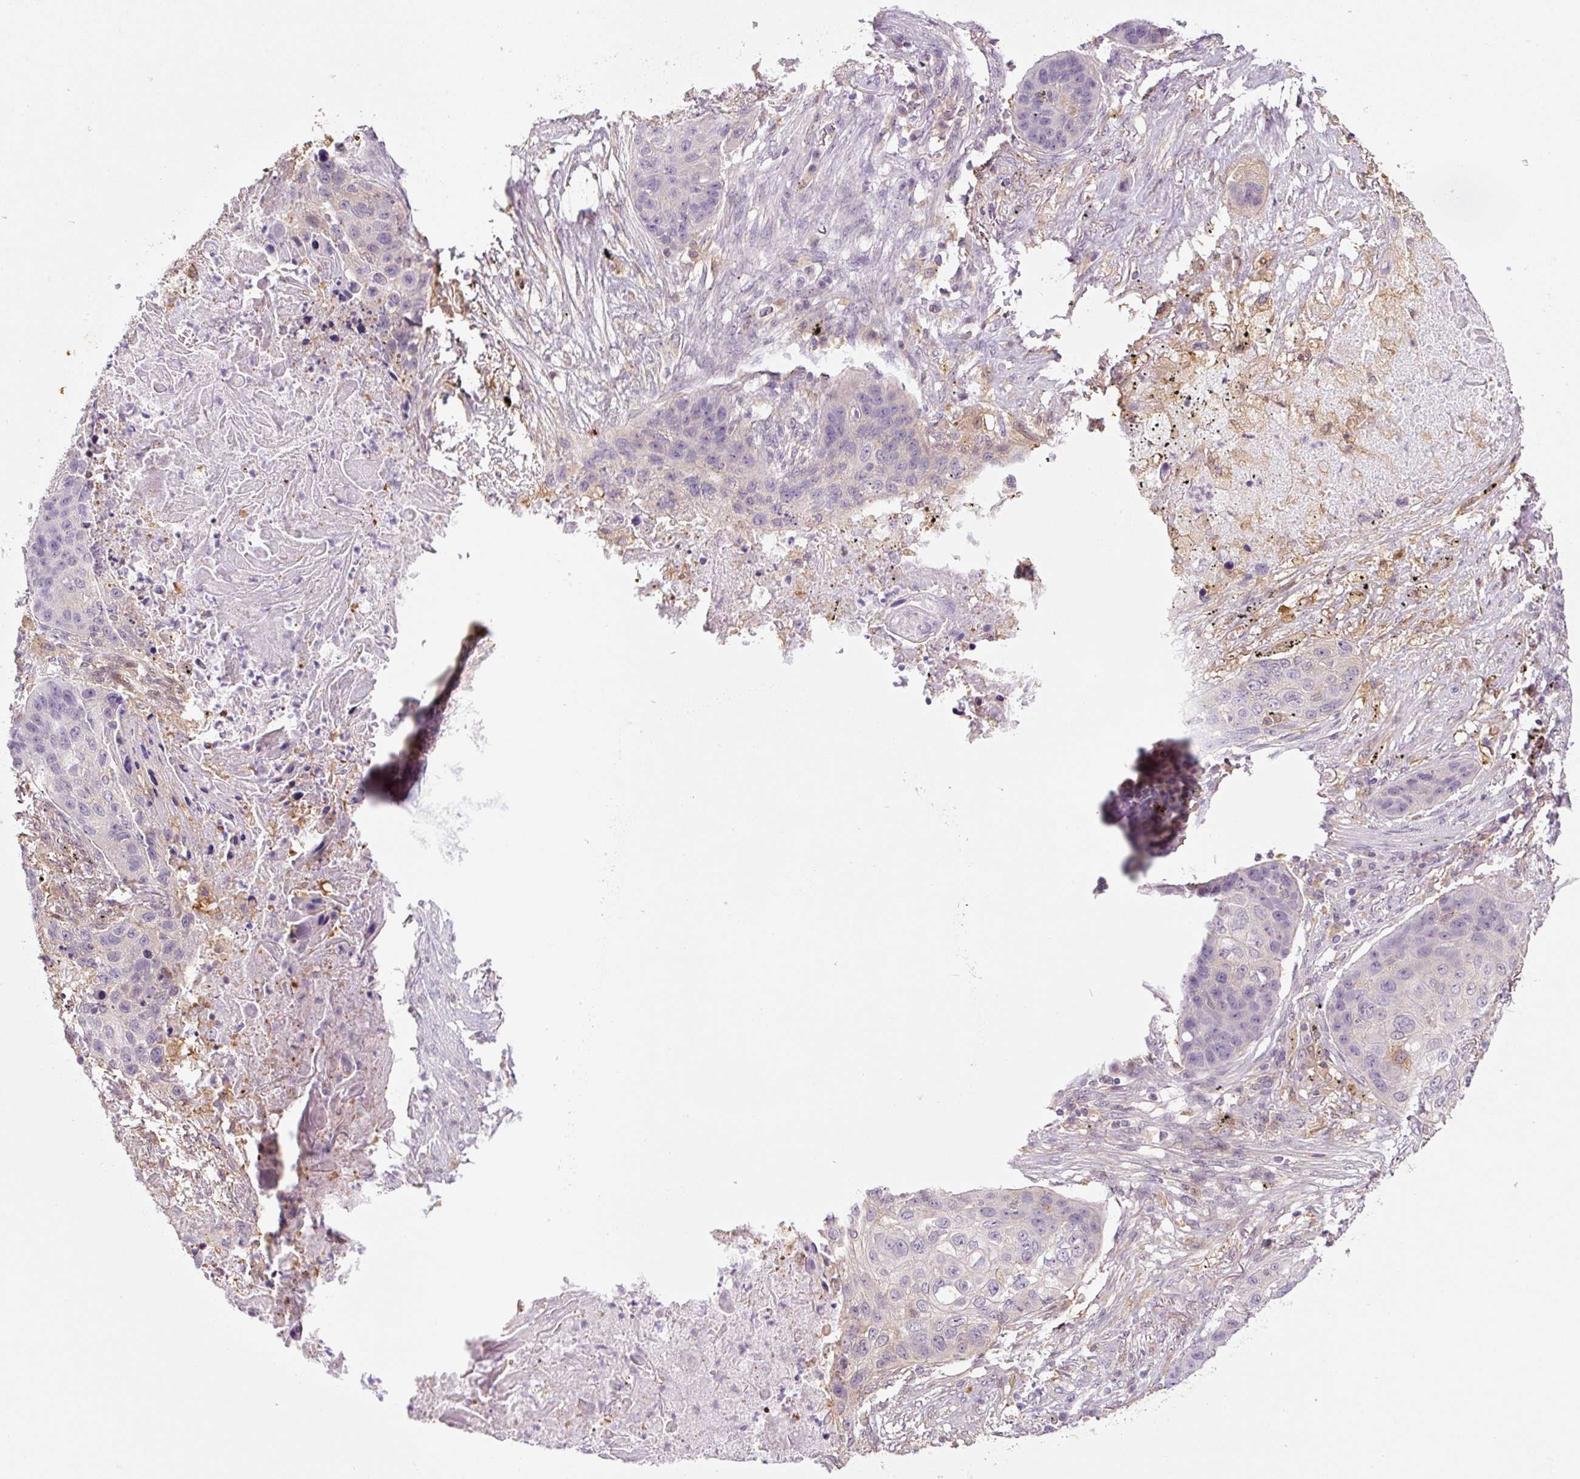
{"staining": {"intensity": "negative", "quantity": "none", "location": "none"}, "tissue": "lung cancer", "cell_type": "Tumor cells", "image_type": "cancer", "snomed": [{"axis": "morphology", "description": "Squamous cell carcinoma, NOS"}, {"axis": "topography", "description": "Lung"}], "caption": "This is an immunohistochemistry (IHC) image of human lung cancer. There is no expression in tumor cells.", "gene": "SPSB2", "patient": {"sex": "female", "age": 63}}